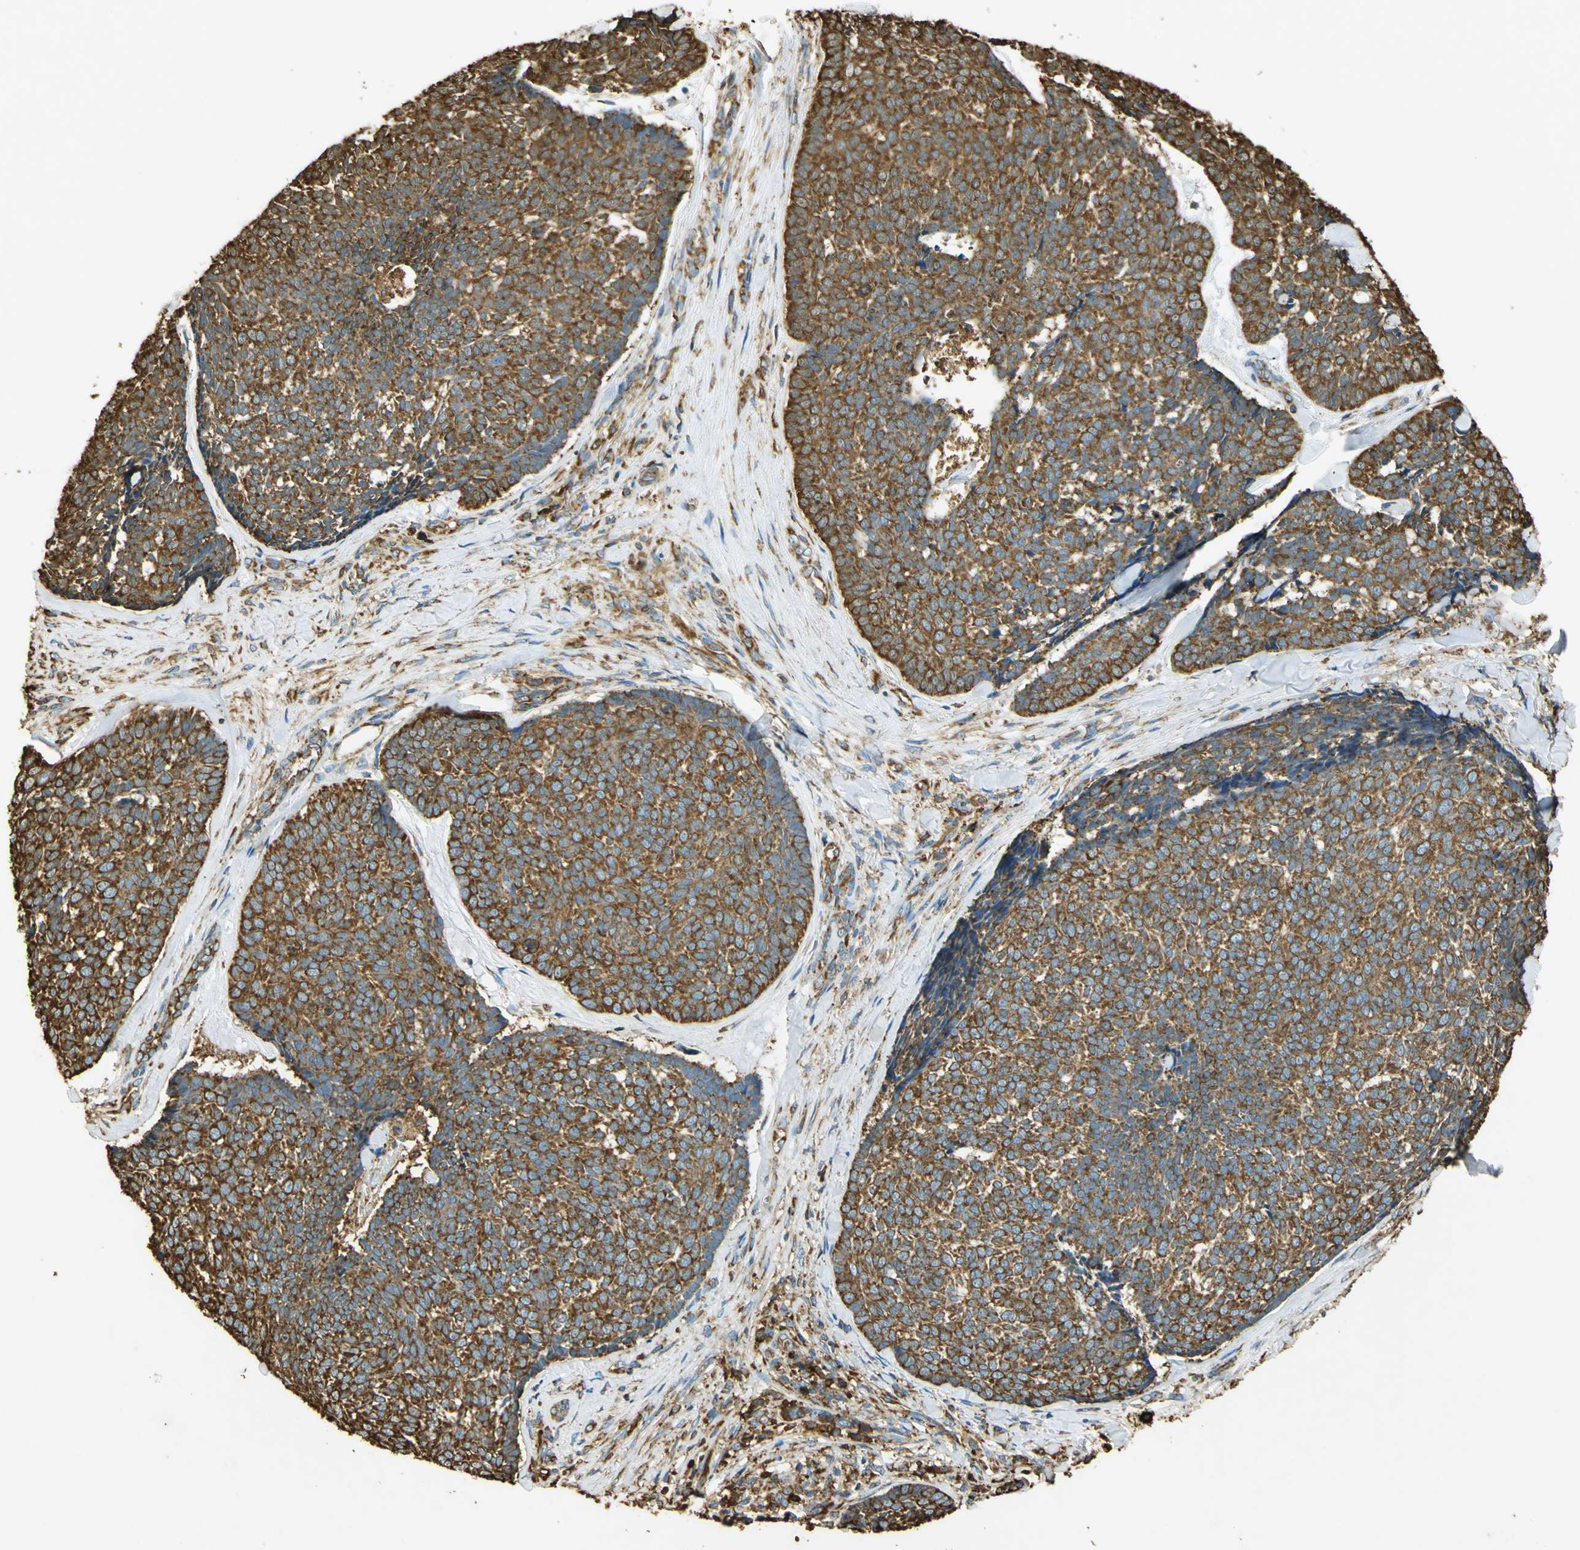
{"staining": {"intensity": "strong", "quantity": ">75%", "location": "cytoplasmic/membranous"}, "tissue": "skin cancer", "cell_type": "Tumor cells", "image_type": "cancer", "snomed": [{"axis": "morphology", "description": "Basal cell carcinoma"}, {"axis": "topography", "description": "Skin"}], "caption": "Immunohistochemical staining of skin basal cell carcinoma exhibits high levels of strong cytoplasmic/membranous protein positivity in approximately >75% of tumor cells.", "gene": "HSP90B1", "patient": {"sex": "male", "age": 84}}